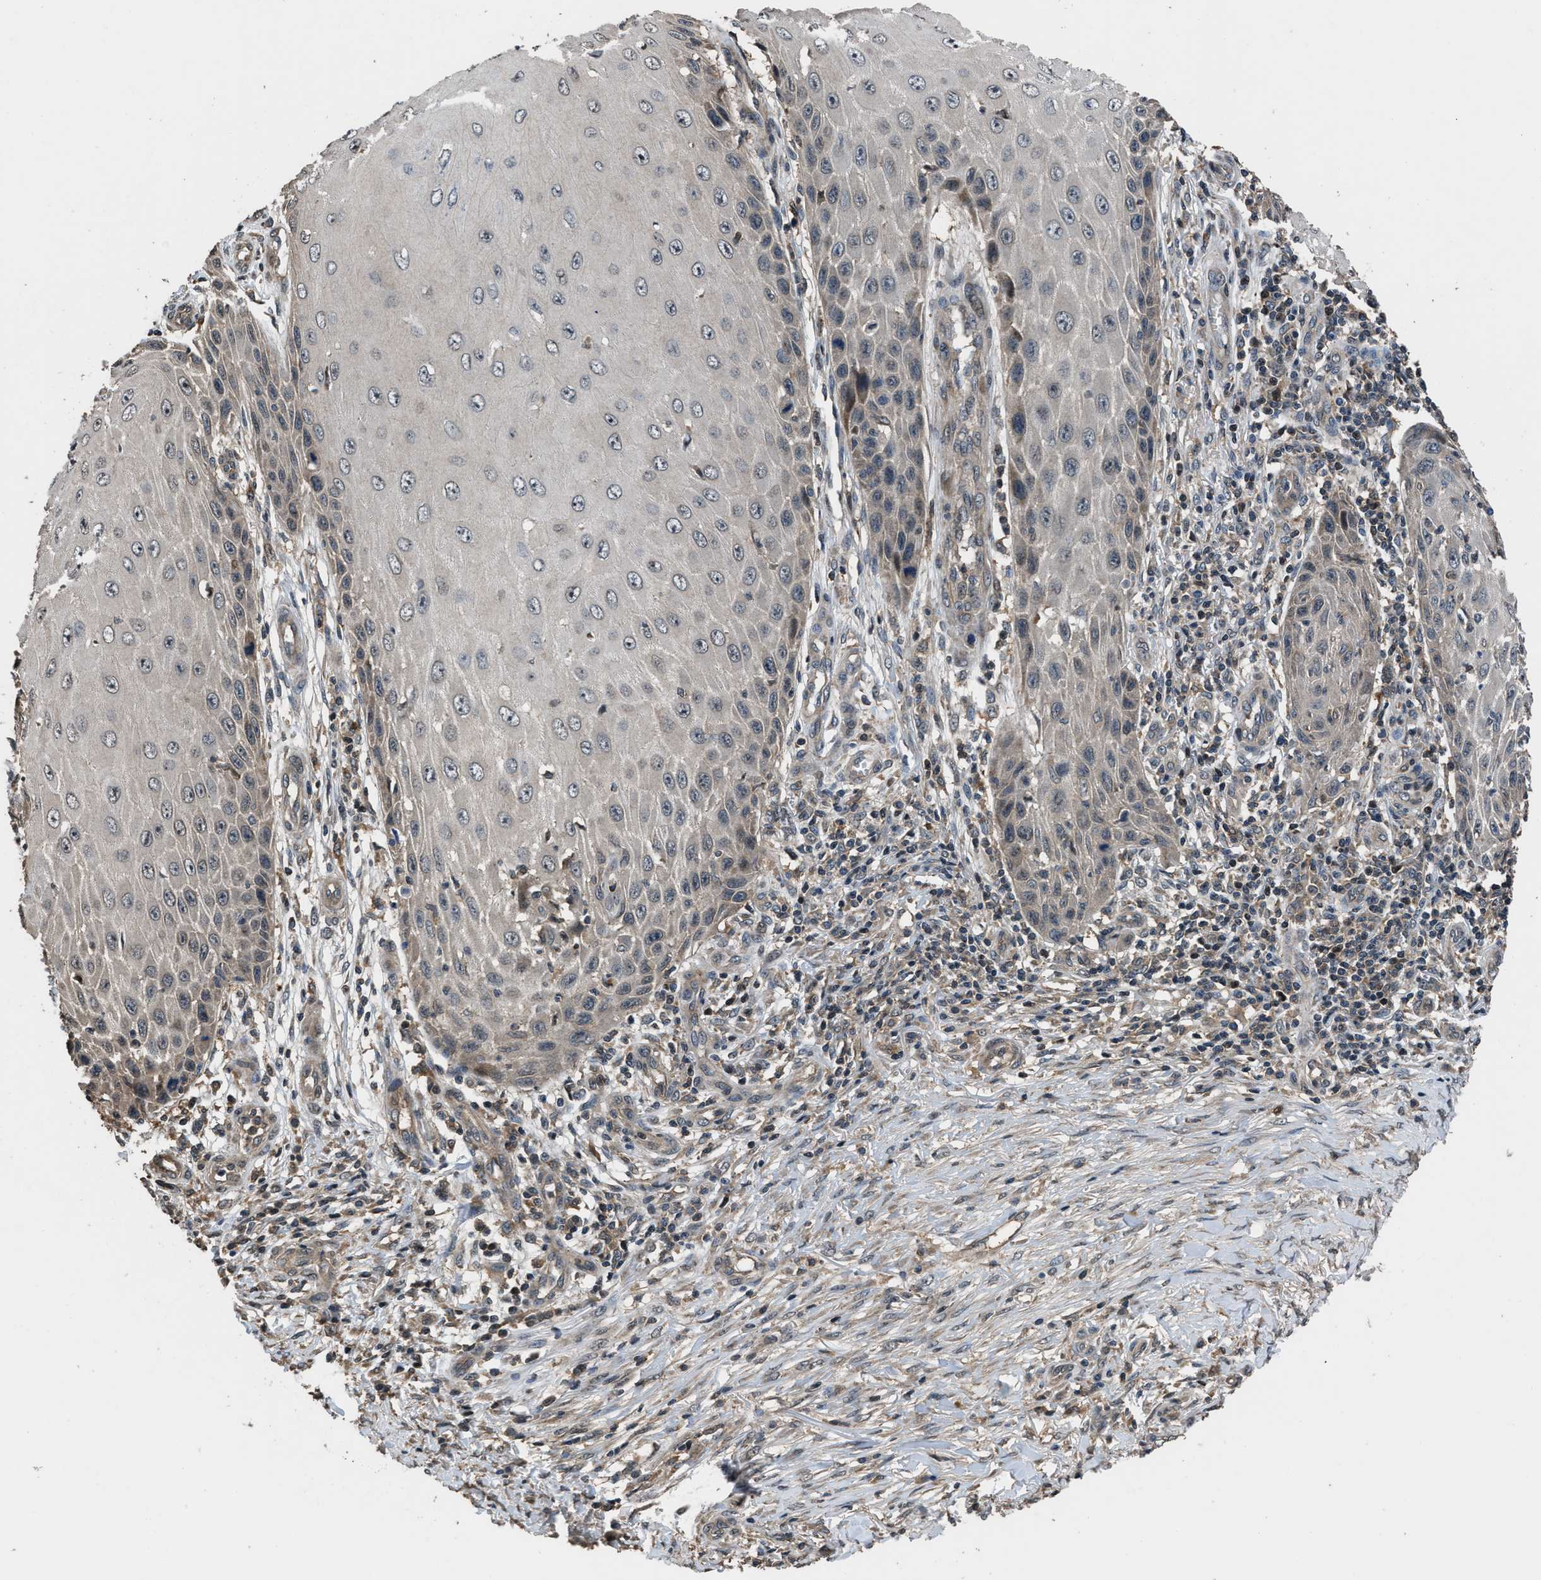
{"staining": {"intensity": "weak", "quantity": ">75%", "location": "nuclear"}, "tissue": "skin cancer", "cell_type": "Tumor cells", "image_type": "cancer", "snomed": [{"axis": "morphology", "description": "Squamous cell carcinoma, NOS"}, {"axis": "topography", "description": "Skin"}], "caption": "An image showing weak nuclear positivity in approximately >75% of tumor cells in skin cancer (squamous cell carcinoma), as visualized by brown immunohistochemical staining.", "gene": "CTBS", "patient": {"sex": "female", "age": 73}}